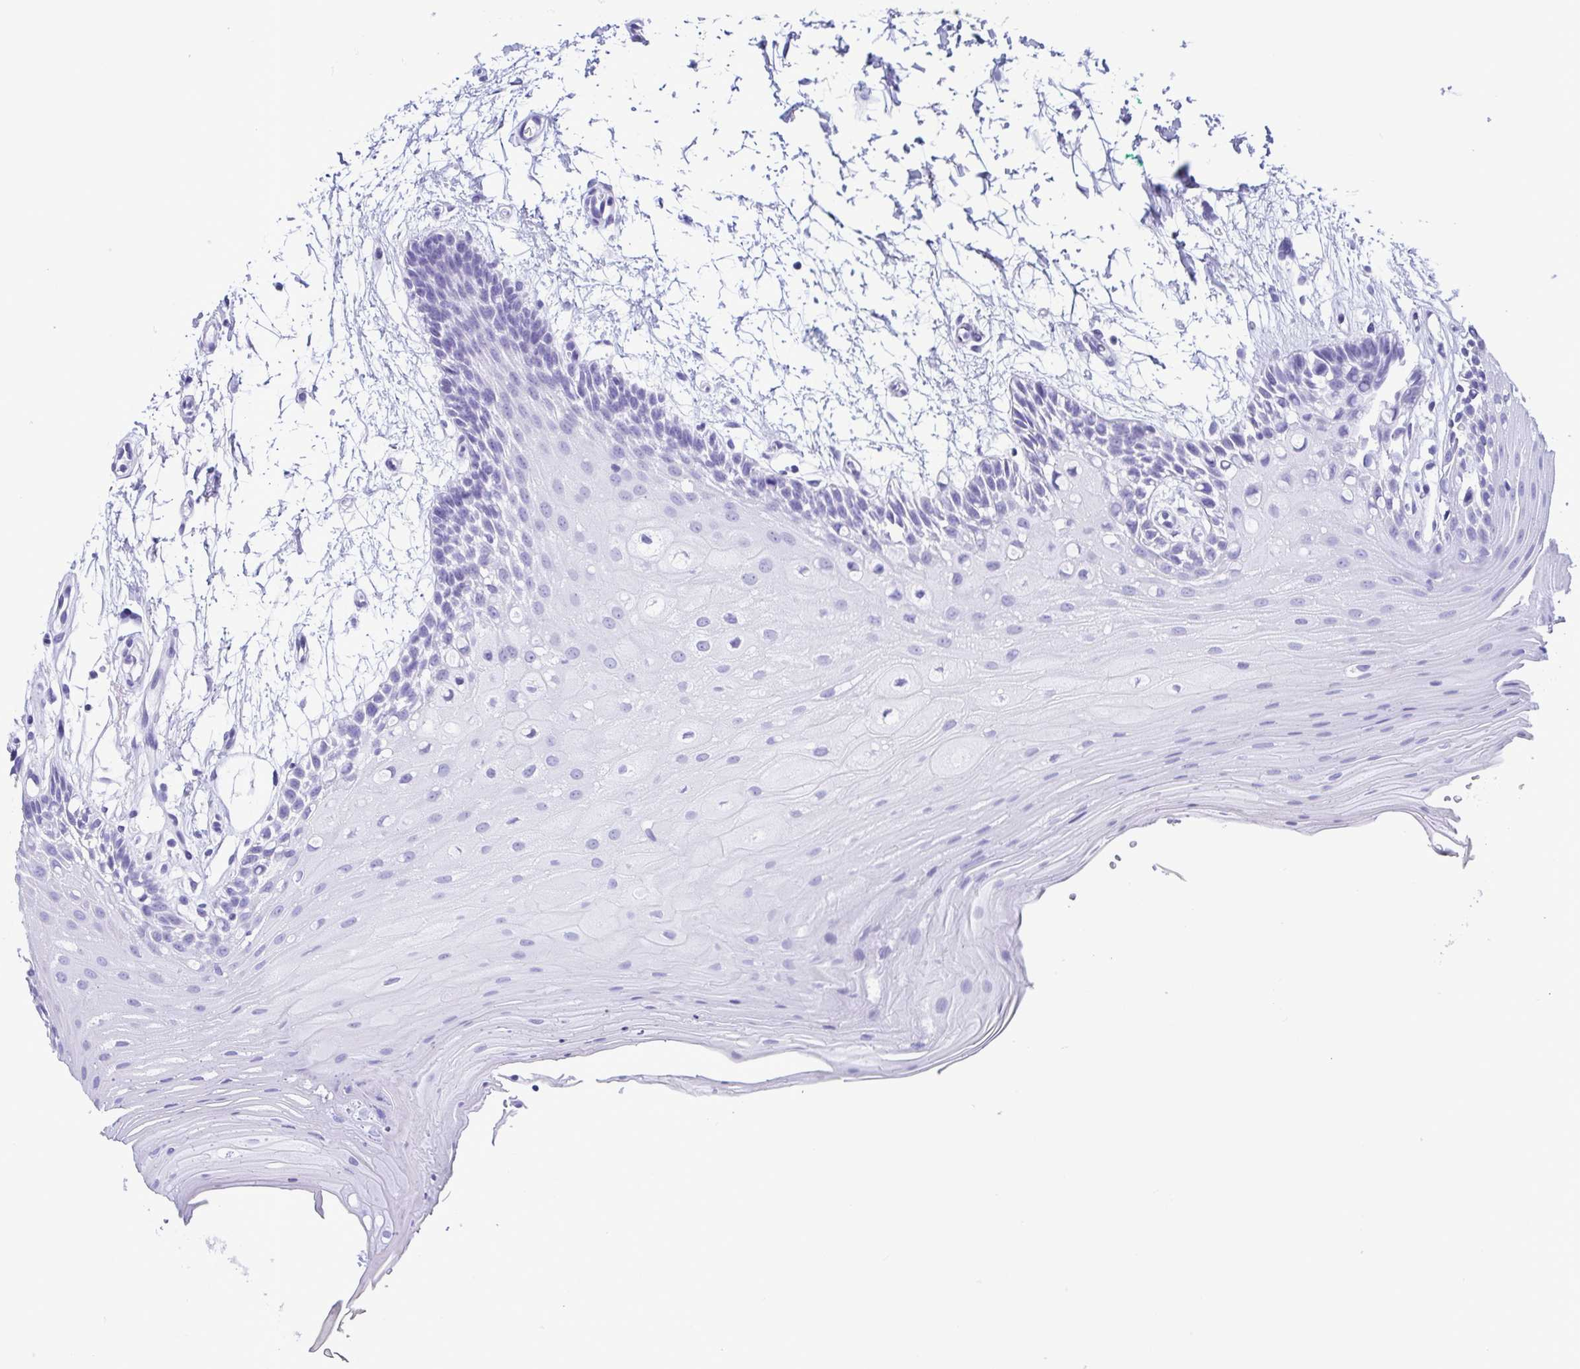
{"staining": {"intensity": "weak", "quantity": "<25%", "location": "cytoplasmic/membranous"}, "tissue": "oral mucosa", "cell_type": "Squamous epithelial cells", "image_type": "normal", "snomed": [{"axis": "morphology", "description": "Normal tissue, NOS"}, {"axis": "morphology", "description": "Squamous cell carcinoma, NOS"}, {"axis": "topography", "description": "Oral tissue"}, {"axis": "topography", "description": "Tounge, NOS"}, {"axis": "topography", "description": "Head-Neck"}], "caption": "Normal oral mucosa was stained to show a protein in brown. There is no significant expression in squamous epithelial cells. Nuclei are stained in blue.", "gene": "TSPY10", "patient": {"sex": "male", "age": 62}}